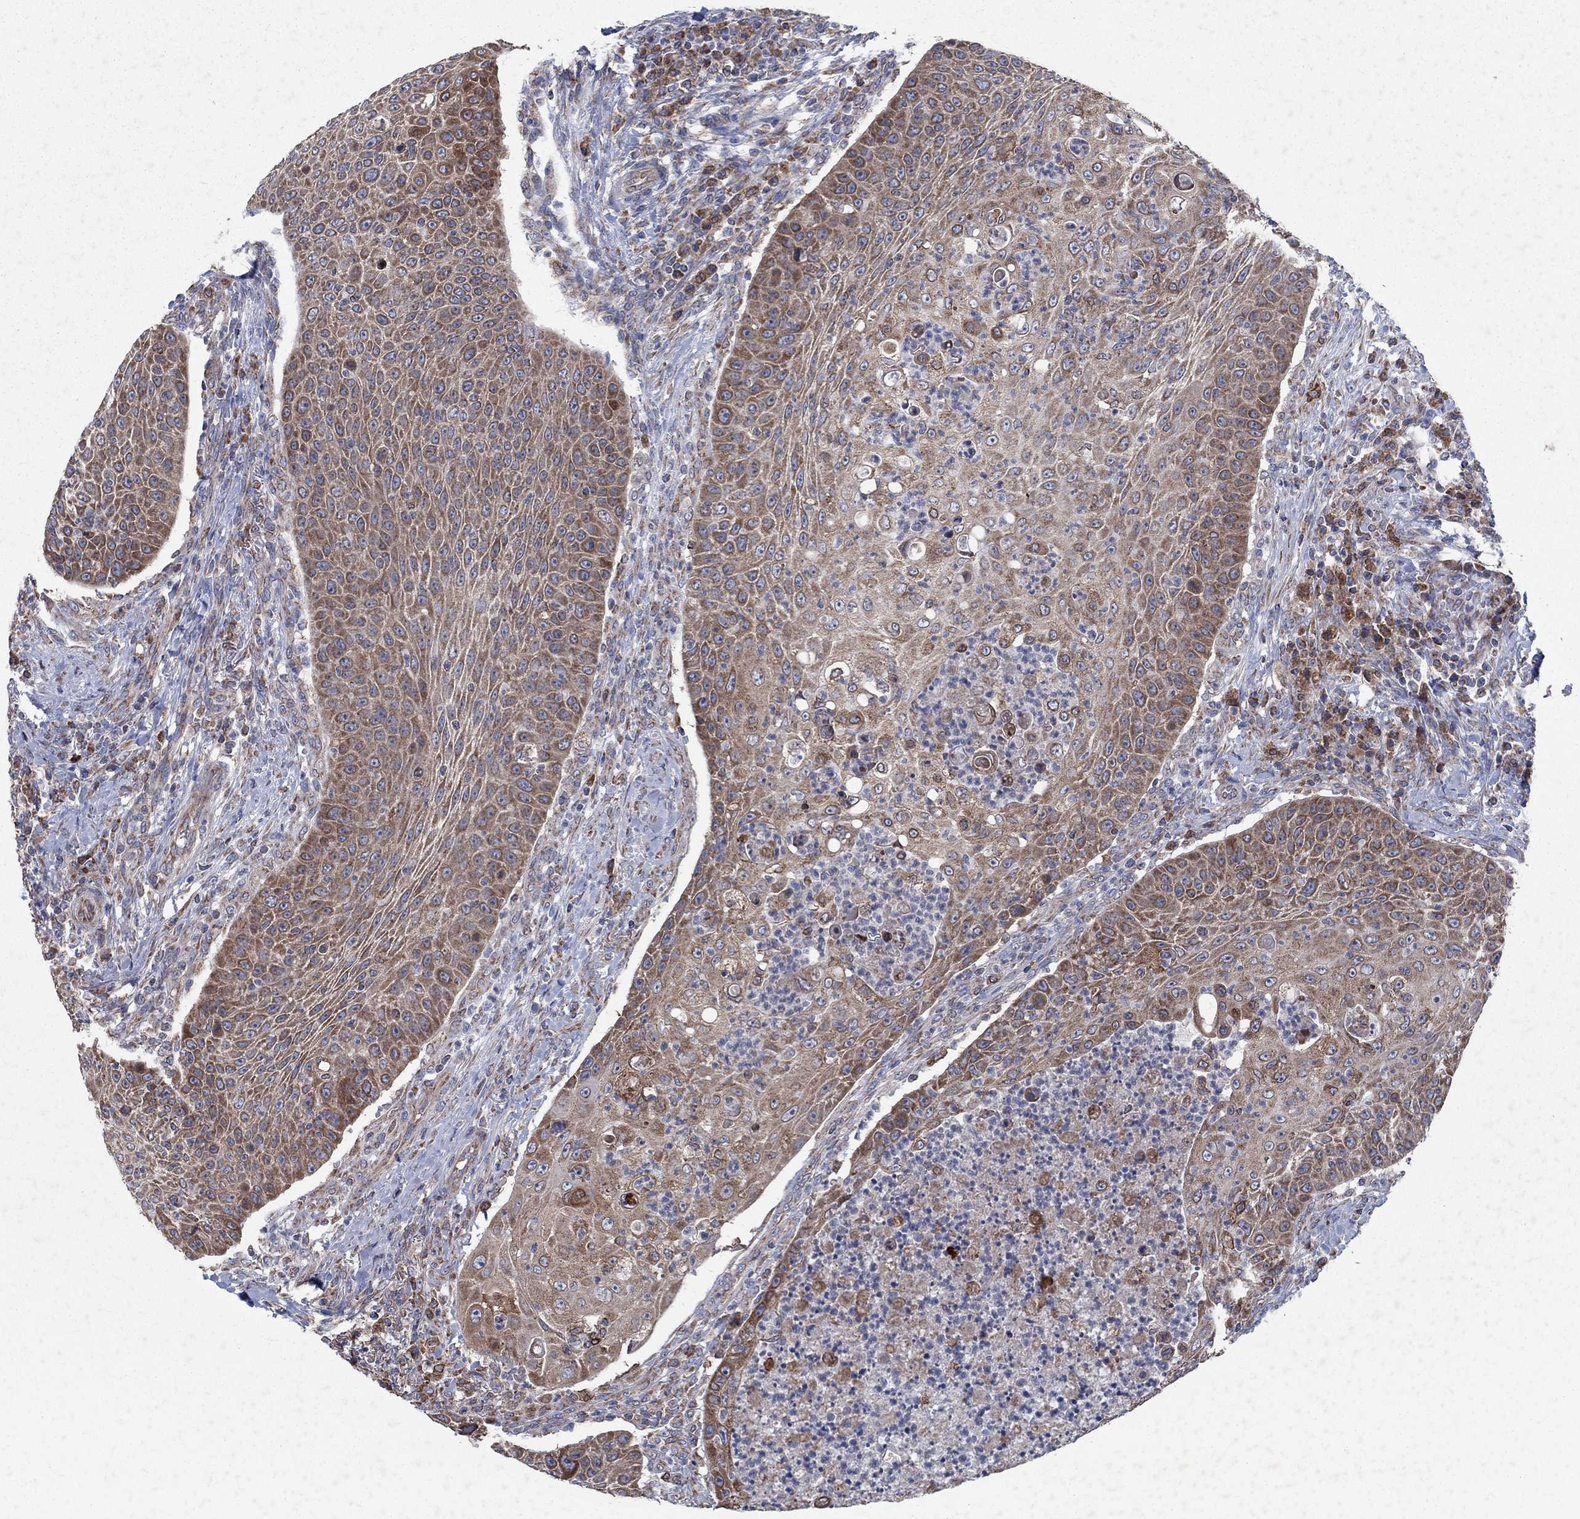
{"staining": {"intensity": "moderate", "quantity": ">75%", "location": "cytoplasmic/membranous"}, "tissue": "head and neck cancer", "cell_type": "Tumor cells", "image_type": "cancer", "snomed": [{"axis": "morphology", "description": "Squamous cell carcinoma, NOS"}, {"axis": "topography", "description": "Head-Neck"}], "caption": "Head and neck cancer was stained to show a protein in brown. There is medium levels of moderate cytoplasmic/membranous positivity in approximately >75% of tumor cells. Ihc stains the protein in brown and the nuclei are stained blue.", "gene": "NCEH1", "patient": {"sex": "male", "age": 69}}